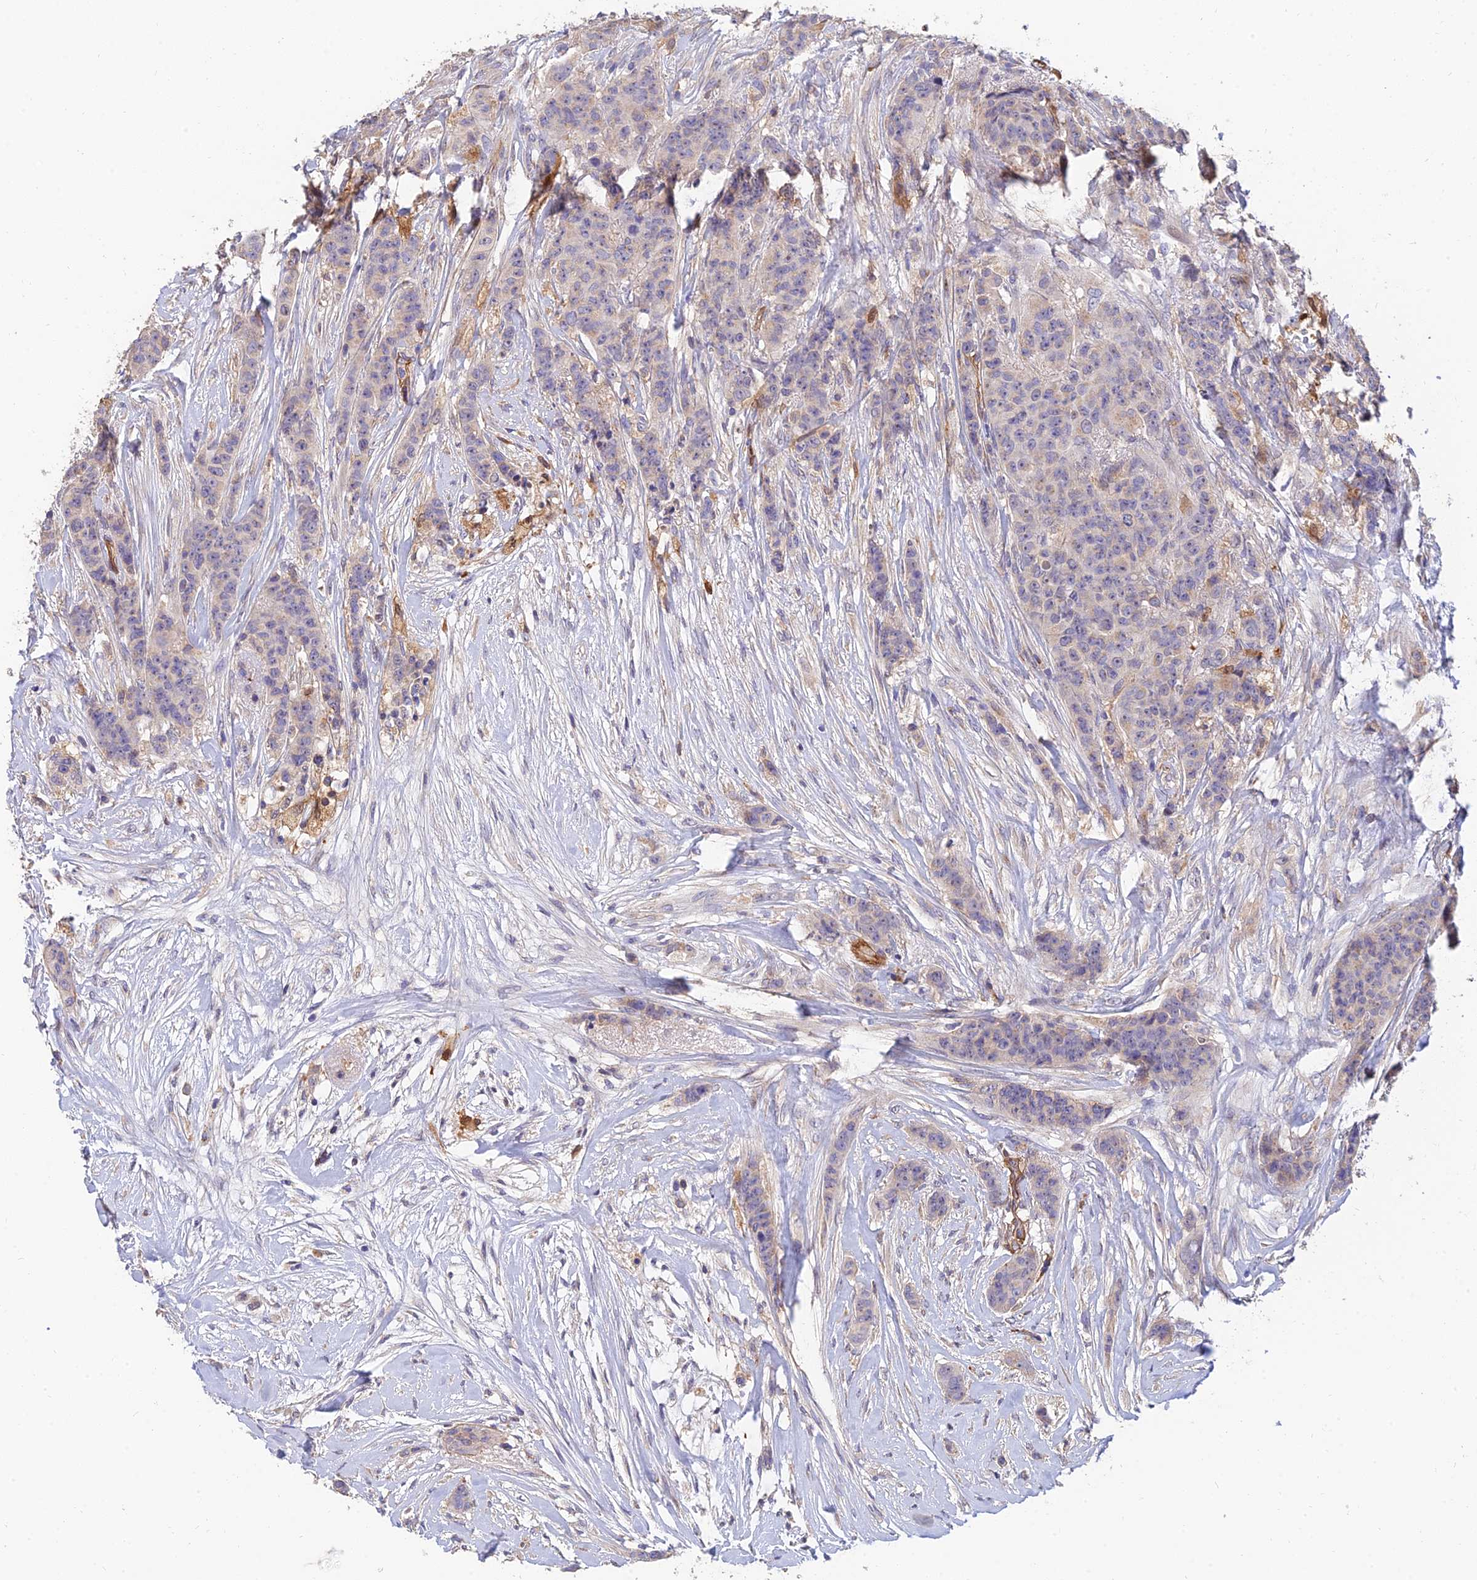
{"staining": {"intensity": "negative", "quantity": "none", "location": "none"}, "tissue": "breast cancer", "cell_type": "Tumor cells", "image_type": "cancer", "snomed": [{"axis": "morphology", "description": "Duct carcinoma"}, {"axis": "topography", "description": "Breast"}], "caption": "Immunohistochemistry image of neoplastic tissue: human breast cancer (infiltrating ductal carcinoma) stained with DAB reveals no significant protein positivity in tumor cells.", "gene": "MRPL35", "patient": {"sex": "female", "age": 40}}